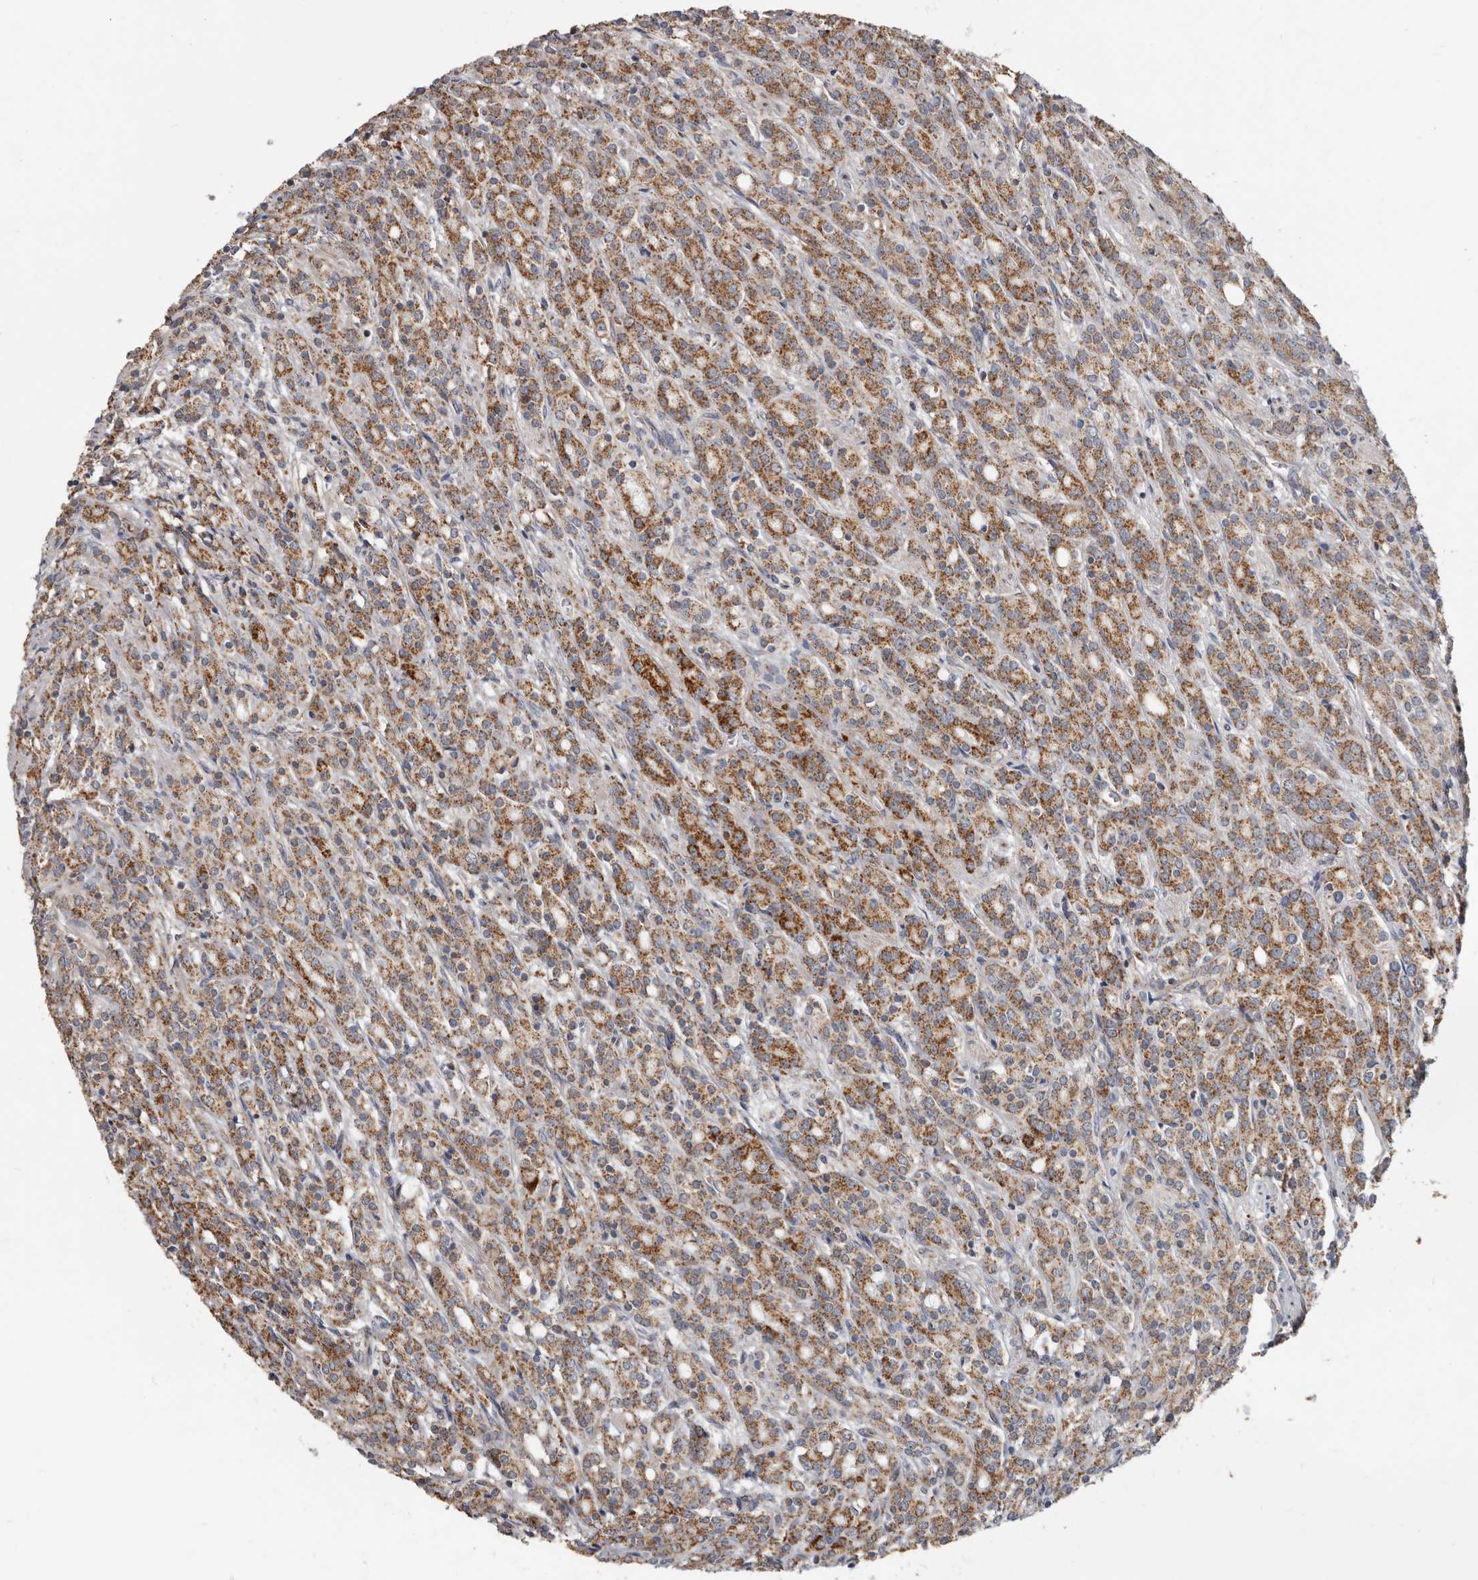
{"staining": {"intensity": "moderate", "quantity": ">75%", "location": "cytoplasmic/membranous"}, "tissue": "prostate cancer", "cell_type": "Tumor cells", "image_type": "cancer", "snomed": [{"axis": "morphology", "description": "Adenocarcinoma, High grade"}, {"axis": "topography", "description": "Prostate"}], "caption": "Prostate cancer tissue reveals moderate cytoplasmic/membranous expression in about >75% of tumor cells The staining was performed using DAB (3,3'-diaminobenzidine) to visualize the protein expression in brown, while the nuclei were stained in blue with hematoxylin (Magnification: 20x).", "gene": "MRPL18", "patient": {"sex": "male", "age": 62}}